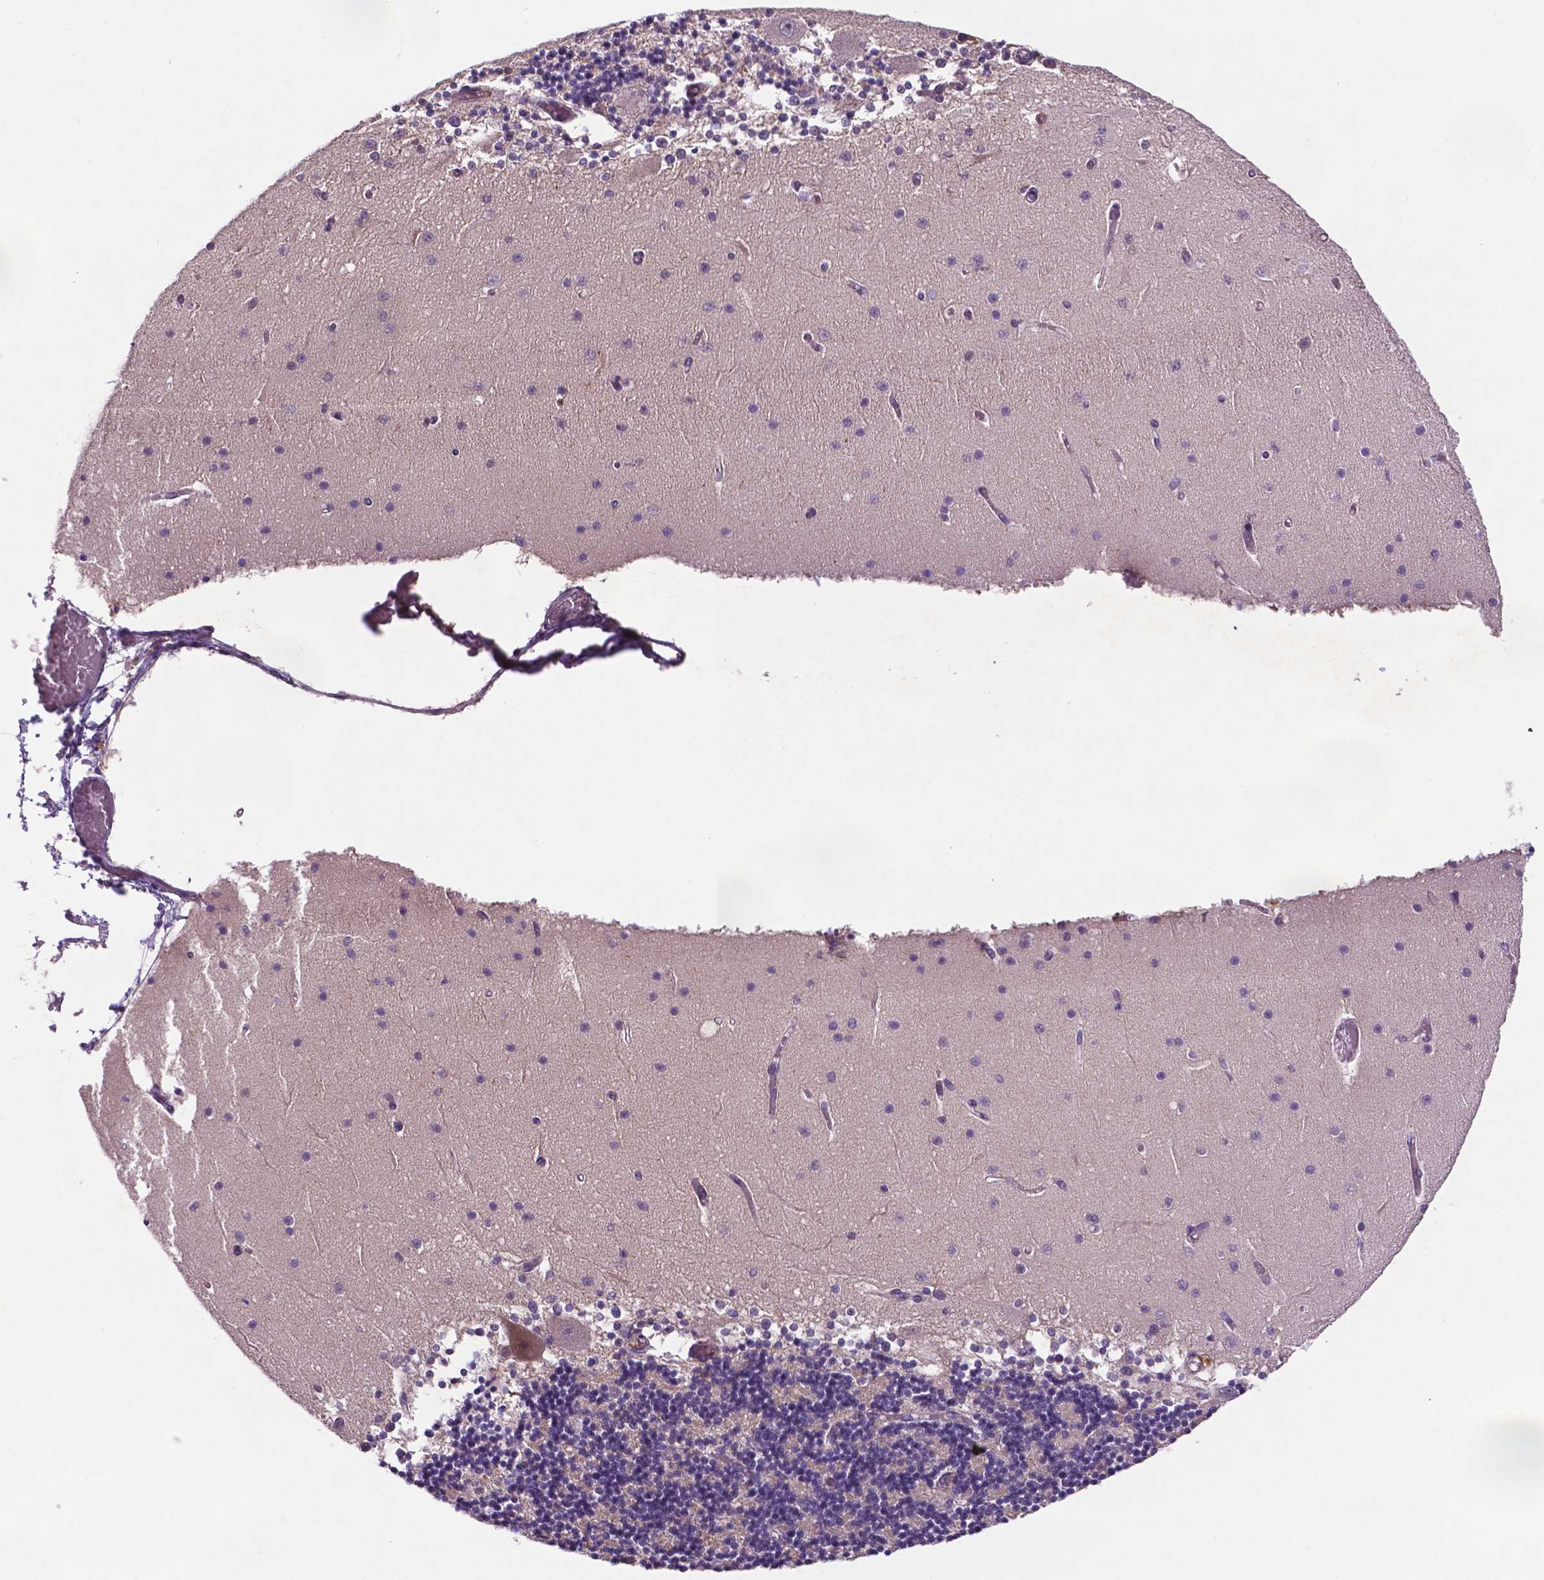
{"staining": {"intensity": "negative", "quantity": "none", "location": "none"}, "tissue": "cerebellum", "cell_type": "Cells in granular layer", "image_type": "normal", "snomed": [{"axis": "morphology", "description": "Normal tissue, NOS"}, {"axis": "topography", "description": "Cerebellum"}], "caption": "Image shows no significant protein staining in cells in granular layer of benign cerebellum.", "gene": "TM4SF20", "patient": {"sex": "female", "age": 28}}